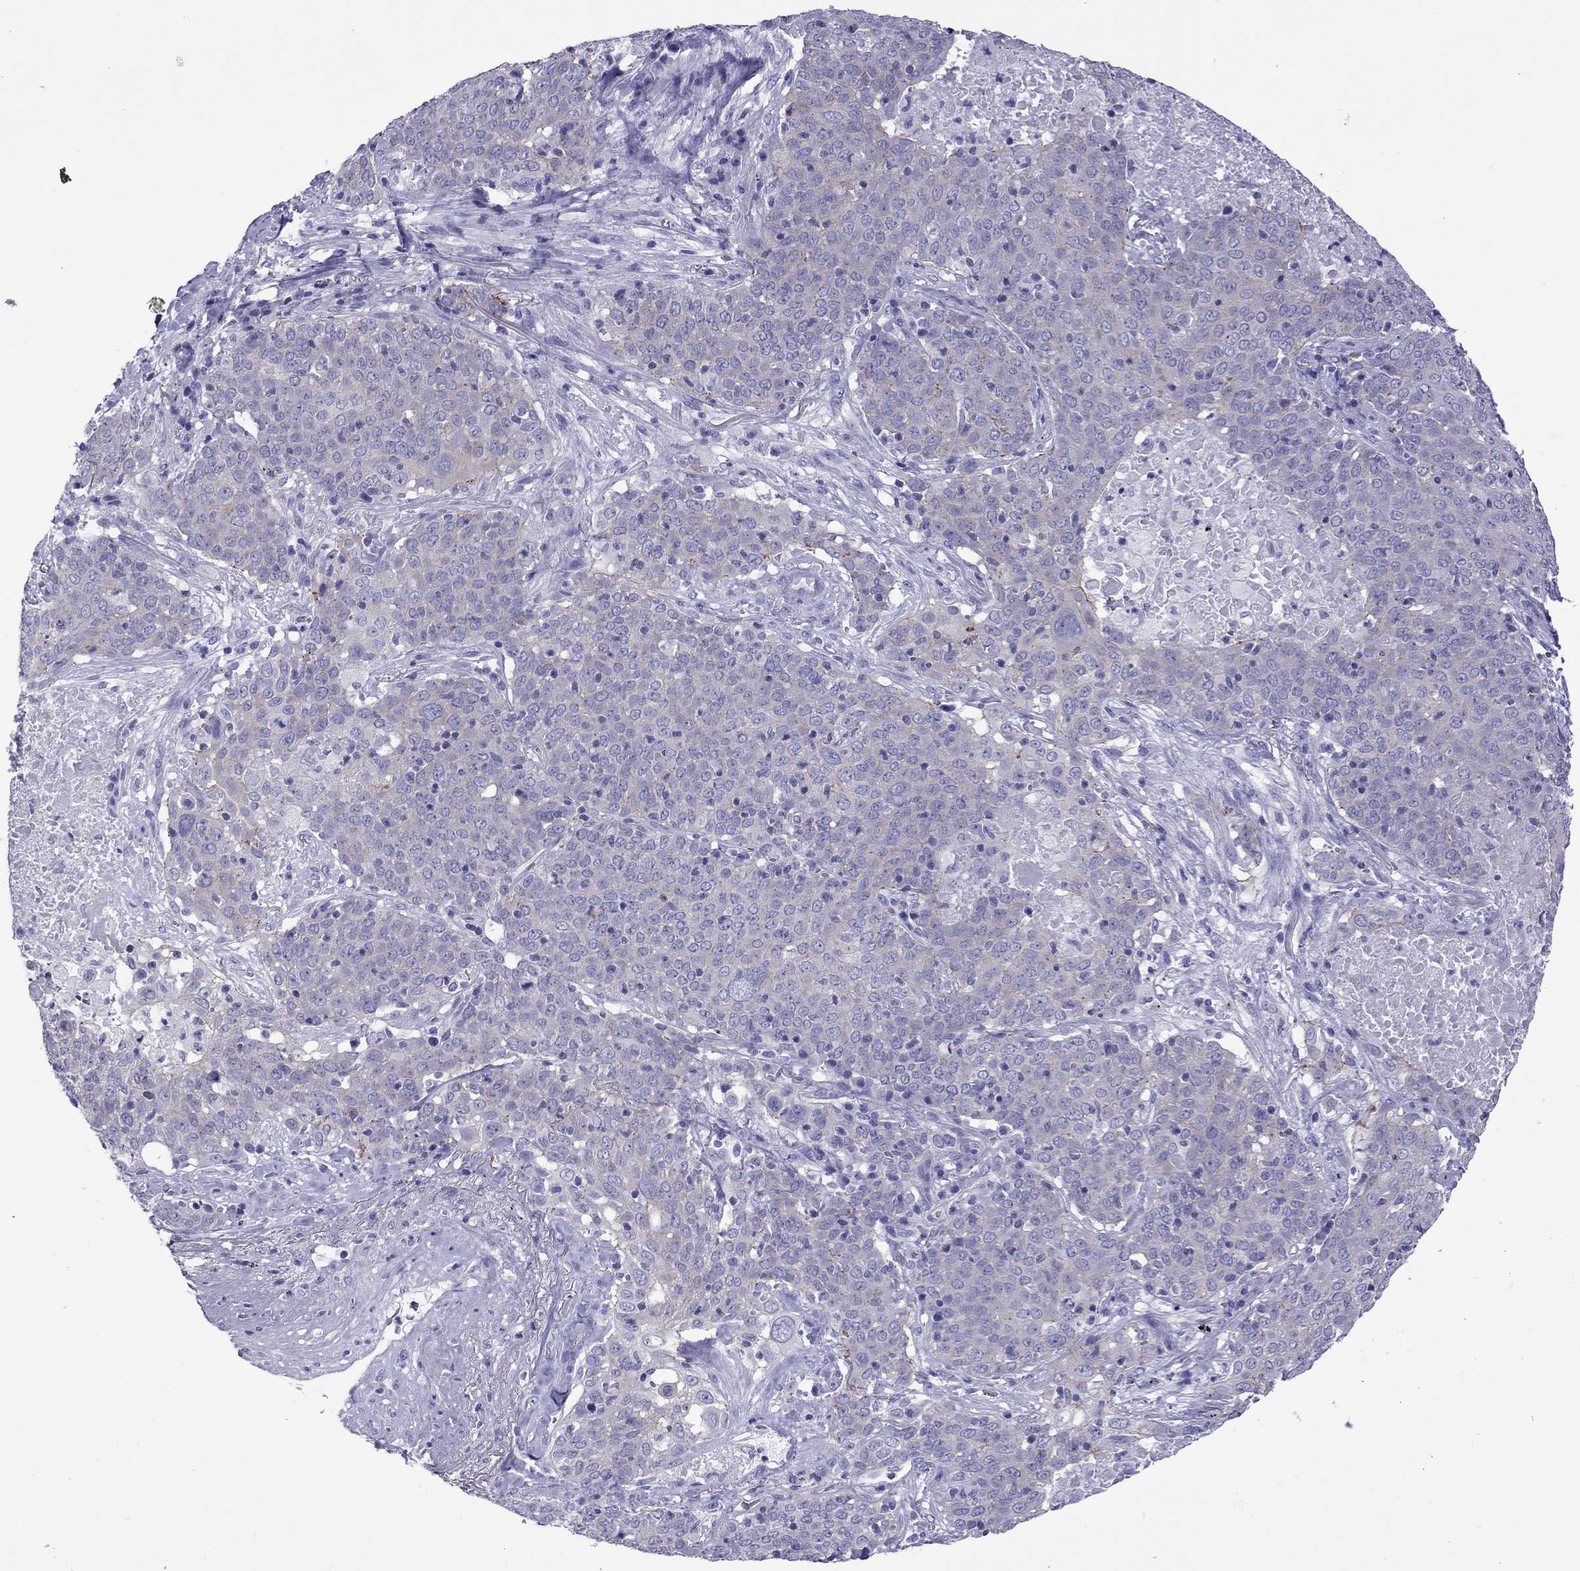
{"staining": {"intensity": "weak", "quantity": "<25%", "location": "cytoplasmic/membranous"}, "tissue": "lung cancer", "cell_type": "Tumor cells", "image_type": "cancer", "snomed": [{"axis": "morphology", "description": "Squamous cell carcinoma, NOS"}, {"axis": "topography", "description": "Lung"}], "caption": "Protein analysis of lung squamous cell carcinoma displays no significant staining in tumor cells.", "gene": "MYL11", "patient": {"sex": "male", "age": 82}}